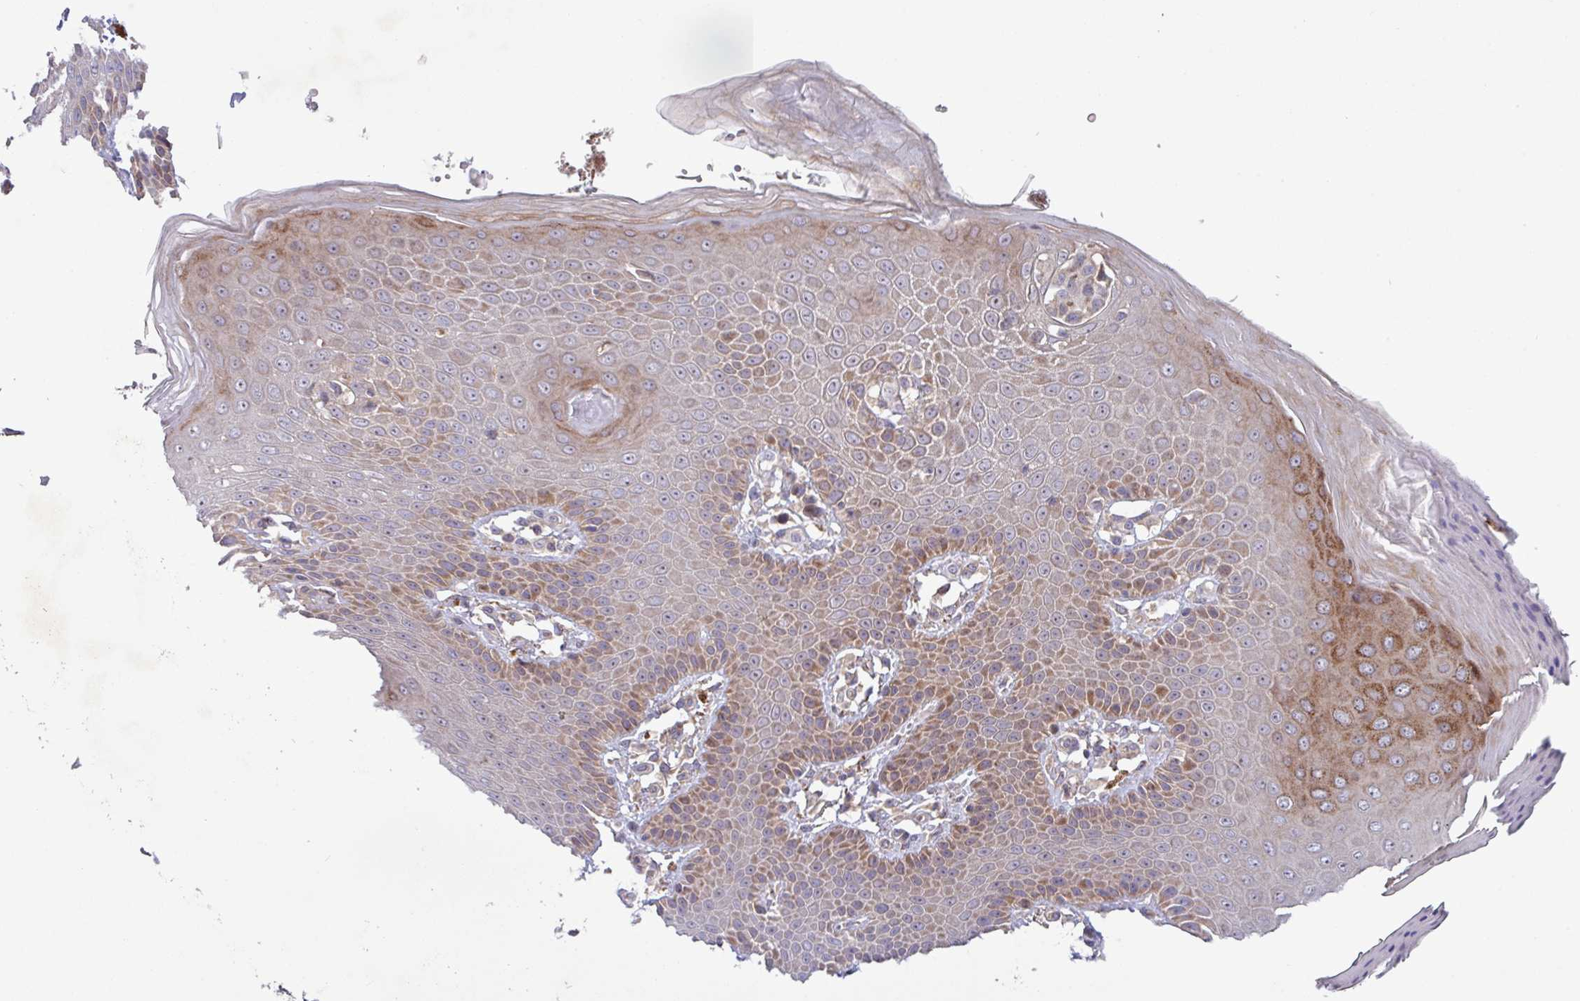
{"staining": {"intensity": "strong", "quantity": "25%-75%", "location": "cytoplasmic/membranous"}, "tissue": "skin", "cell_type": "Epidermal cells", "image_type": "normal", "snomed": [{"axis": "morphology", "description": "Normal tissue, NOS"}, {"axis": "topography", "description": "Peripheral nerve tissue"}], "caption": "An image of human skin stained for a protein shows strong cytoplasmic/membranous brown staining in epidermal cells.", "gene": "TNFSF12", "patient": {"sex": "male", "age": 51}}